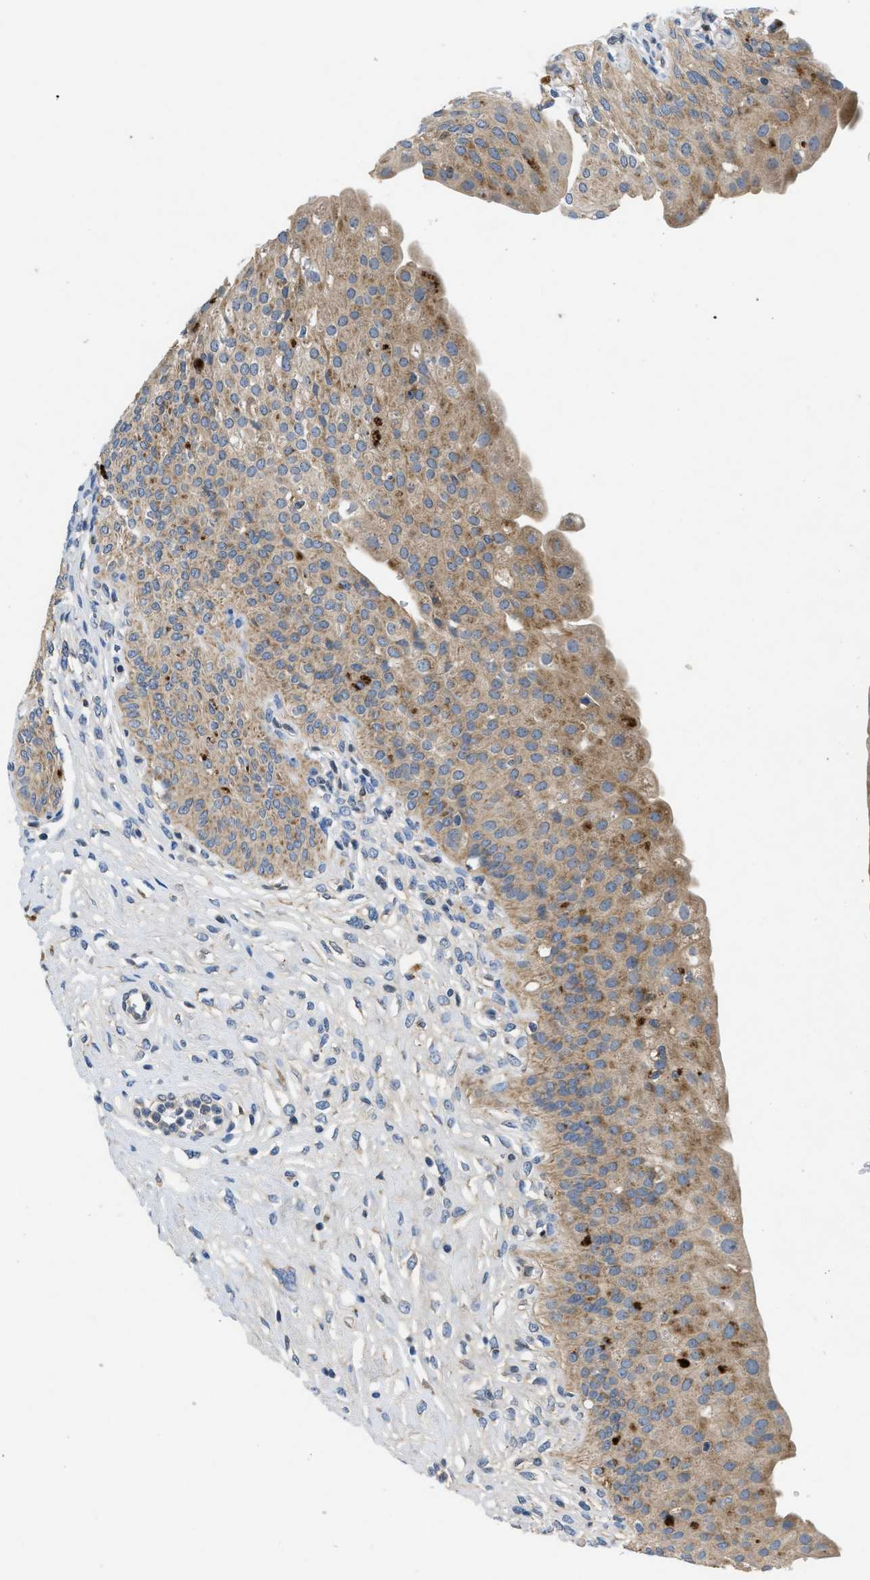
{"staining": {"intensity": "moderate", "quantity": ">75%", "location": "cytoplasmic/membranous"}, "tissue": "urinary bladder", "cell_type": "Urothelial cells", "image_type": "normal", "snomed": [{"axis": "morphology", "description": "Normal tissue, NOS"}, {"axis": "topography", "description": "Urinary bladder"}], "caption": "Urinary bladder stained with a brown dye demonstrates moderate cytoplasmic/membranous positive positivity in about >75% of urothelial cells.", "gene": "PNKD", "patient": {"sex": "male", "age": 46}}